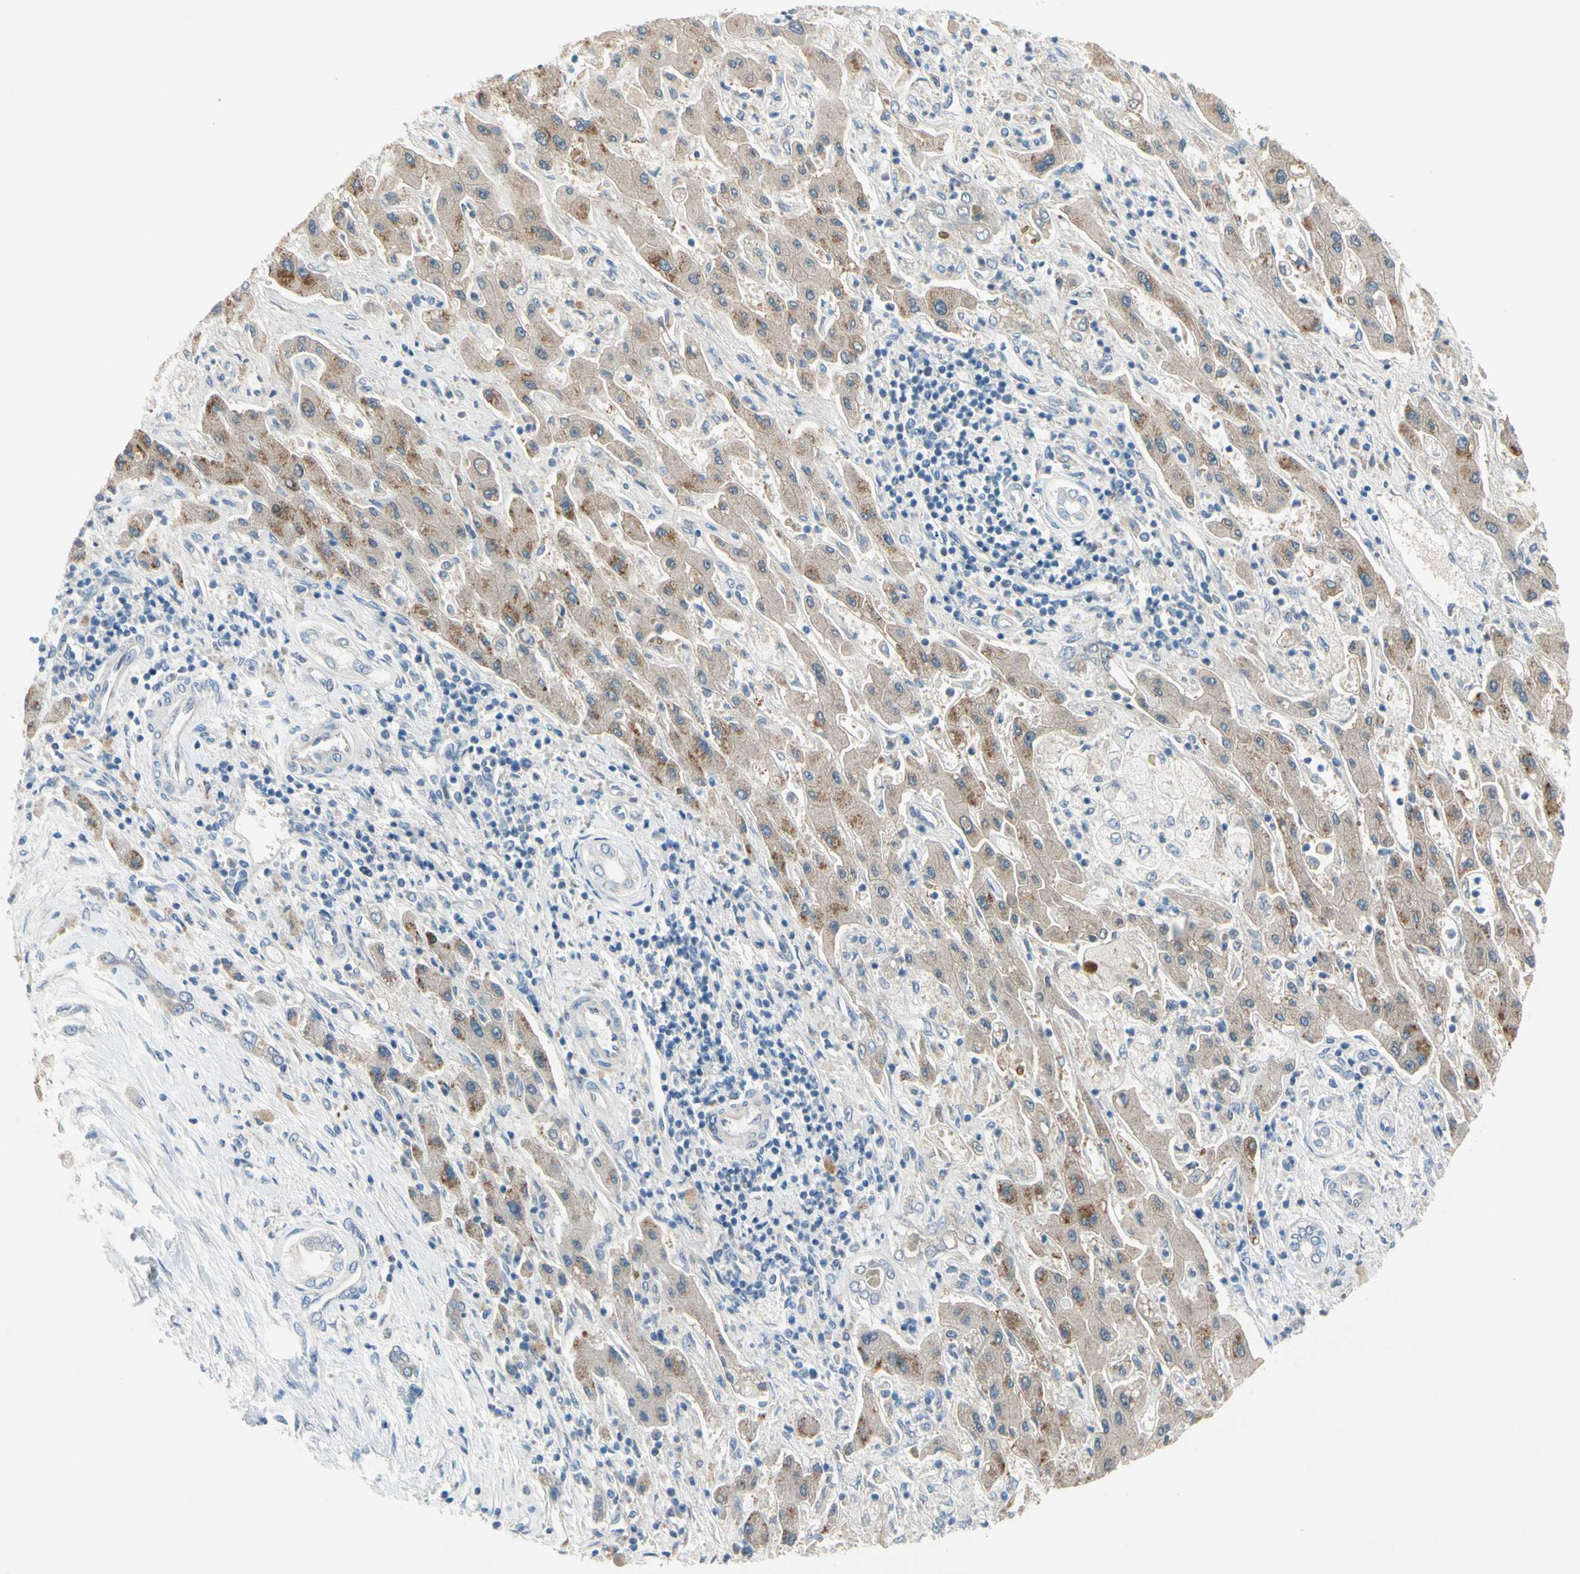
{"staining": {"intensity": "negative", "quantity": "none", "location": "none"}, "tissue": "liver cancer", "cell_type": "Tumor cells", "image_type": "cancer", "snomed": [{"axis": "morphology", "description": "Cholangiocarcinoma"}, {"axis": "topography", "description": "Liver"}], "caption": "A photomicrograph of human liver cholangiocarcinoma is negative for staining in tumor cells.", "gene": "CFAP36", "patient": {"sex": "male", "age": 50}}